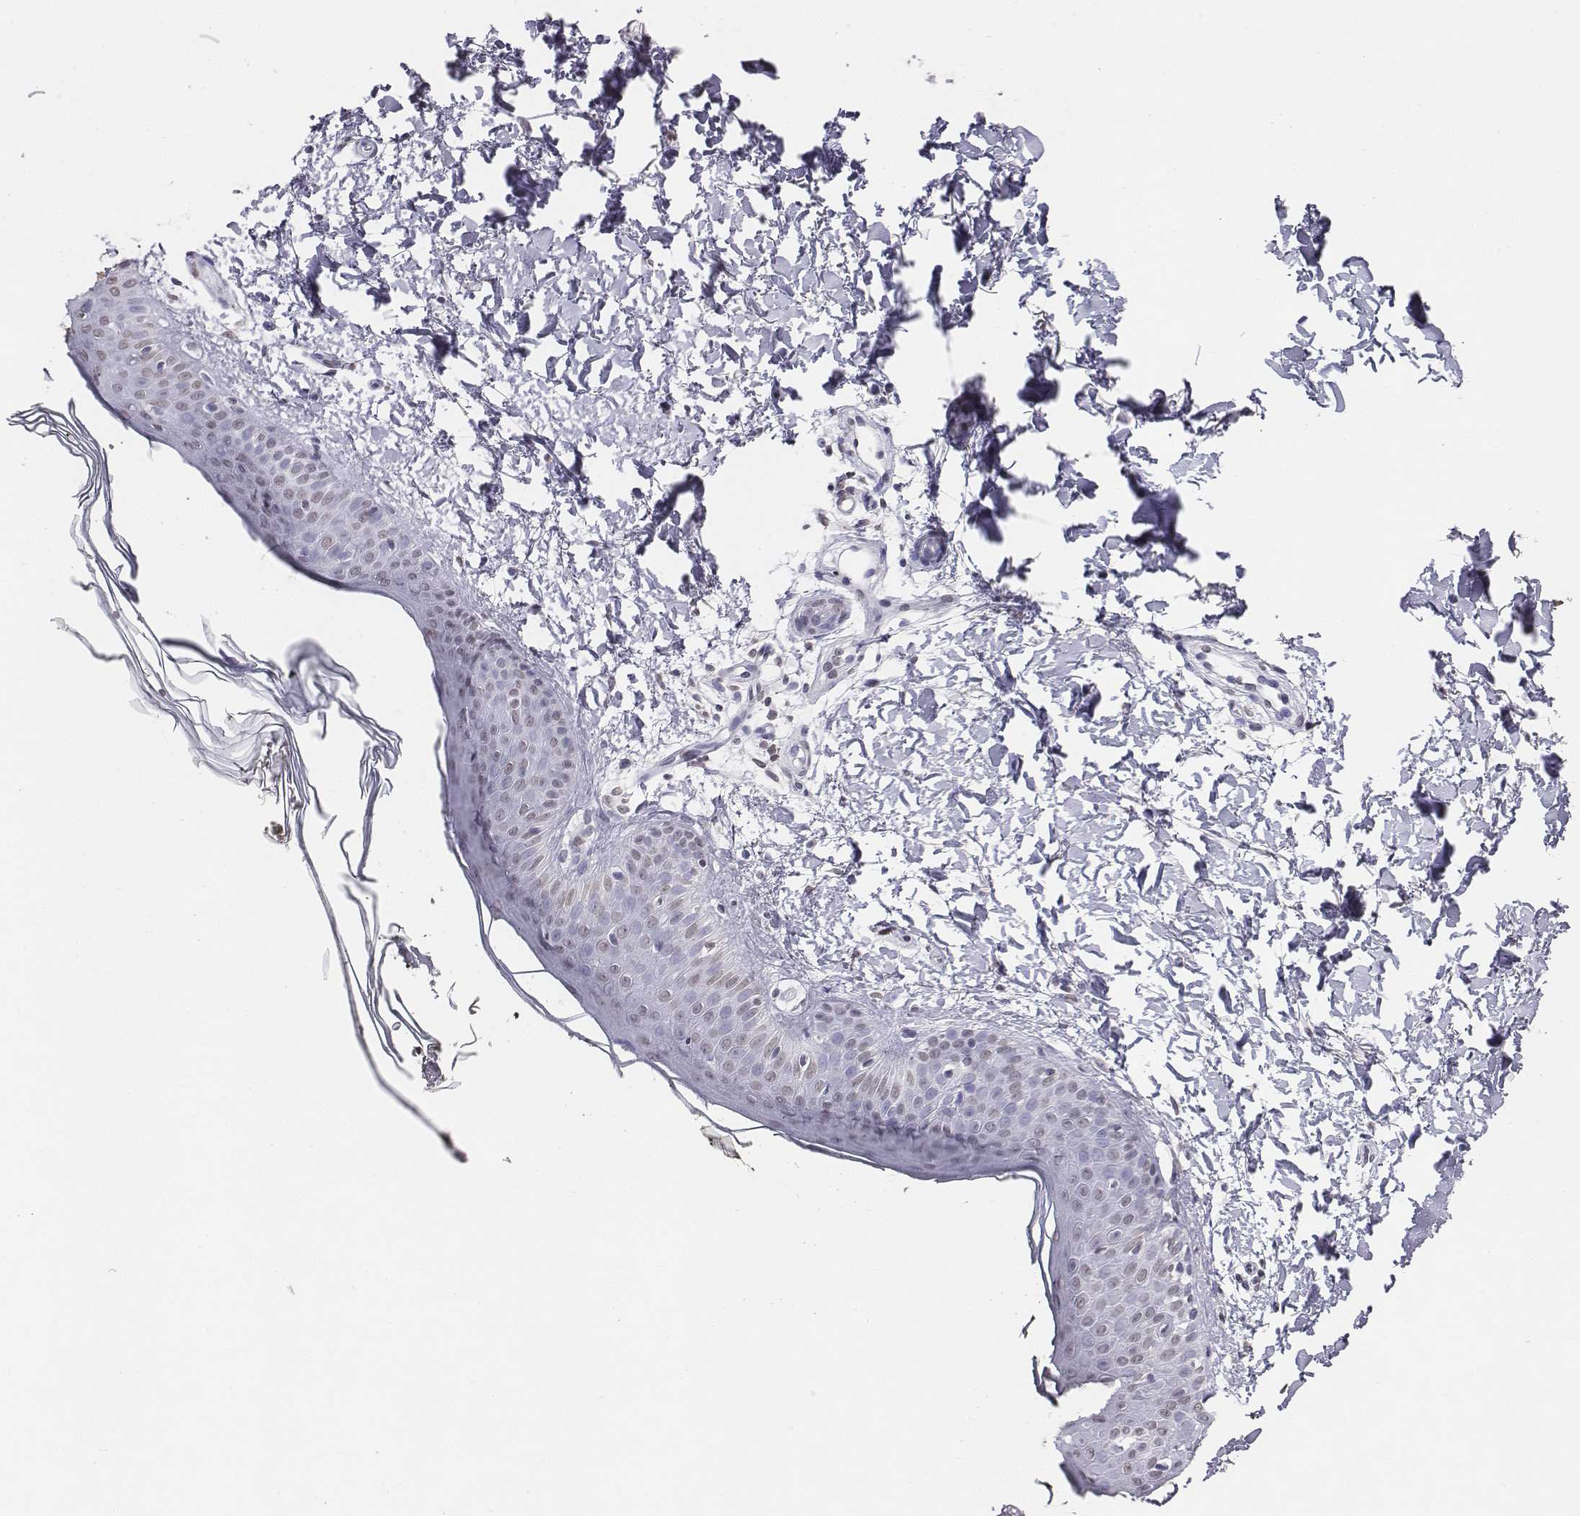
{"staining": {"intensity": "negative", "quantity": "none", "location": "none"}, "tissue": "skin", "cell_type": "Fibroblasts", "image_type": "normal", "snomed": [{"axis": "morphology", "description": "Normal tissue, NOS"}, {"axis": "topography", "description": "Skin"}], "caption": "A high-resolution photomicrograph shows IHC staining of normal skin, which reveals no significant staining in fibroblasts.", "gene": "BARHL1", "patient": {"sex": "female", "age": 62}}